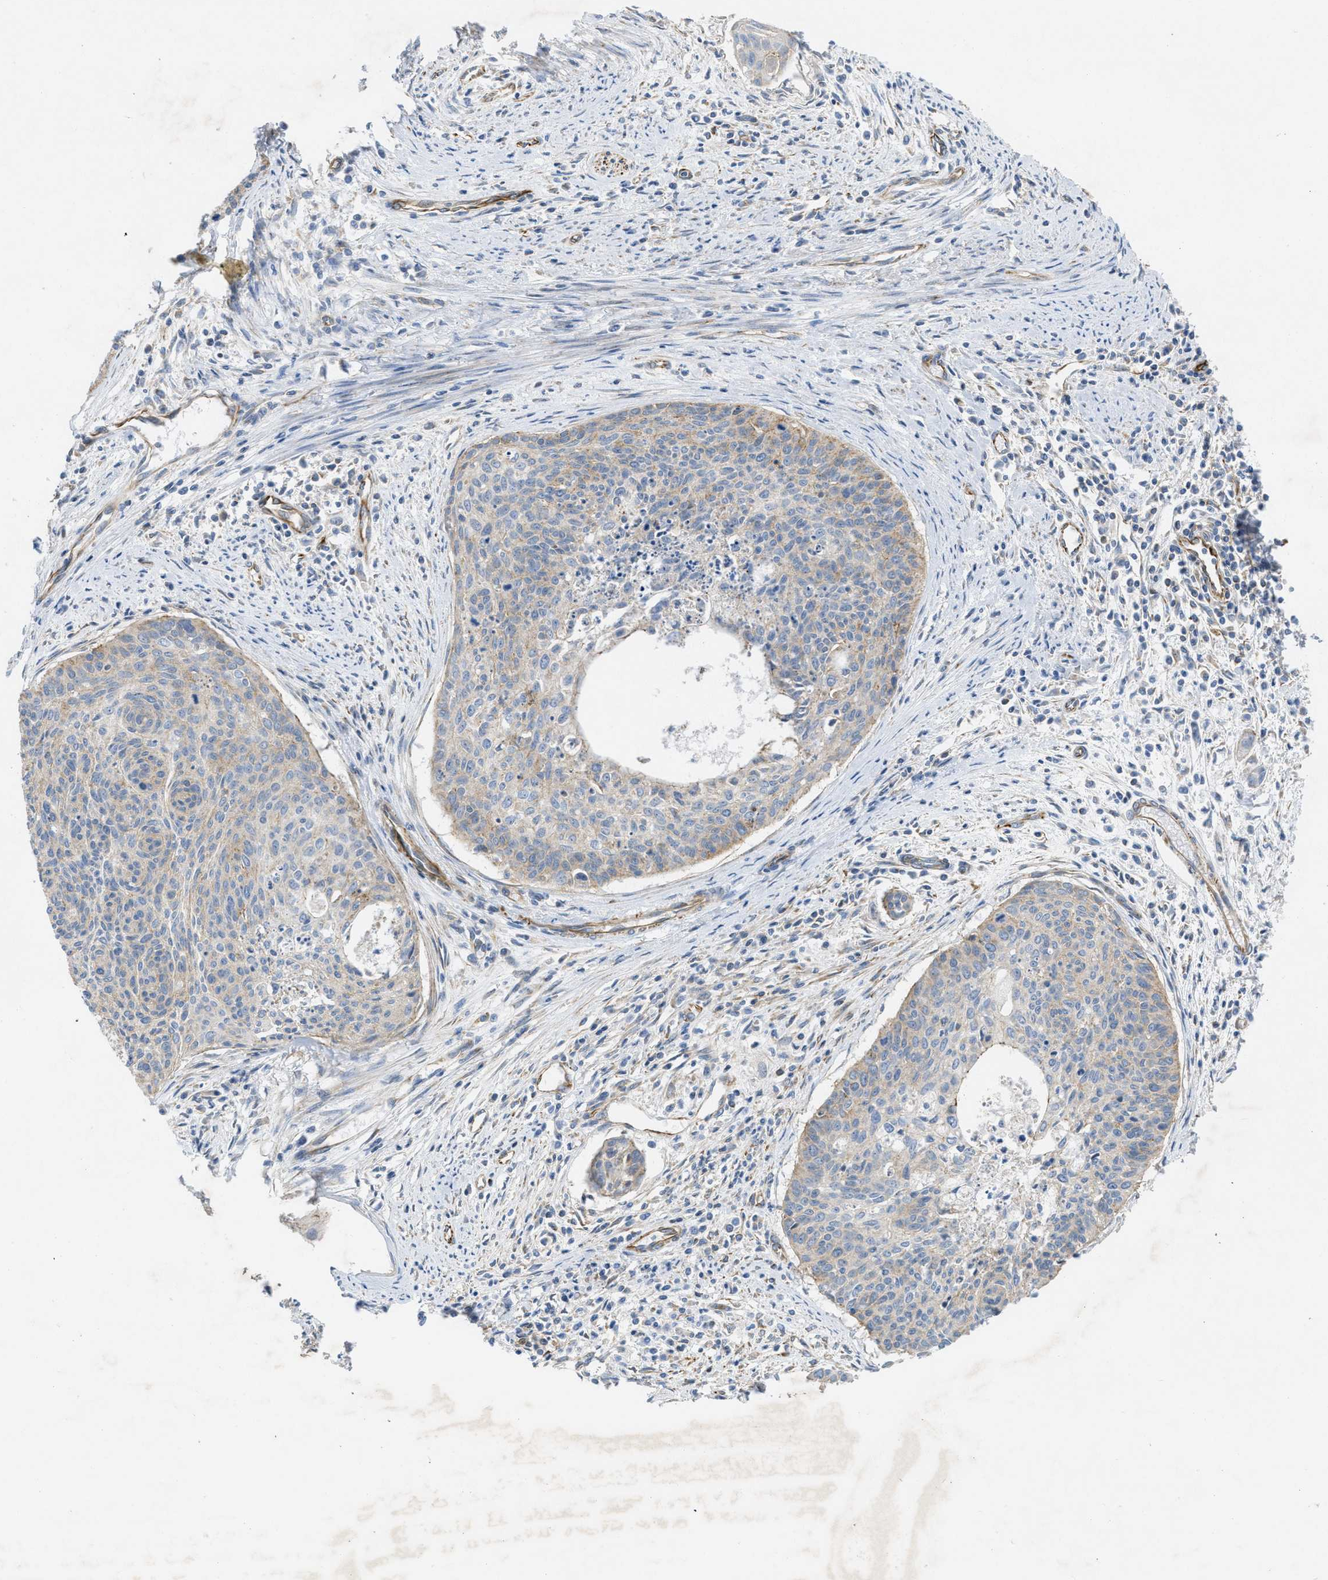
{"staining": {"intensity": "weak", "quantity": "25%-75%", "location": "cytoplasmic/membranous"}, "tissue": "cervical cancer", "cell_type": "Tumor cells", "image_type": "cancer", "snomed": [{"axis": "morphology", "description": "Squamous cell carcinoma, NOS"}, {"axis": "topography", "description": "Cervix"}], "caption": "Human cervical cancer stained with a protein marker demonstrates weak staining in tumor cells.", "gene": "BTN3A1", "patient": {"sex": "female", "age": 55}}